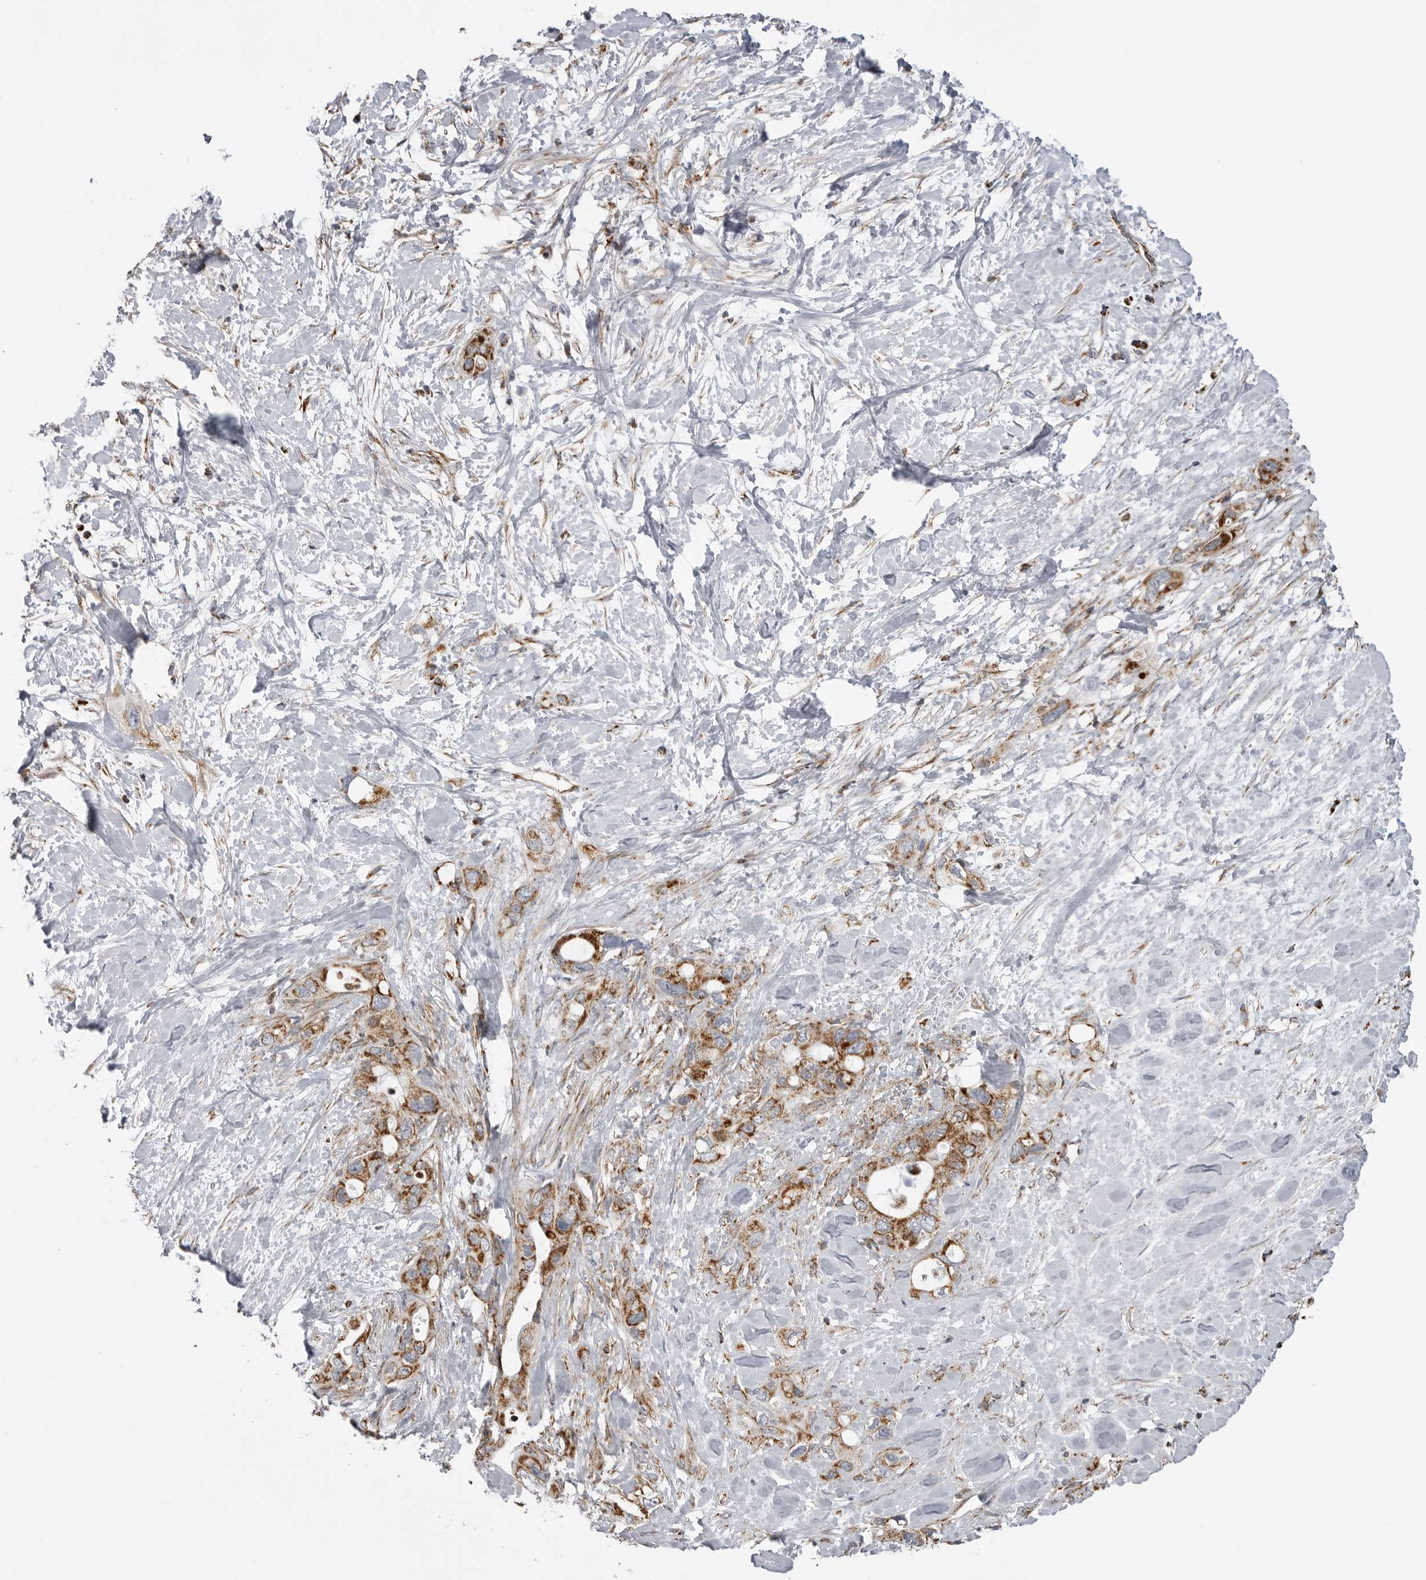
{"staining": {"intensity": "strong", "quantity": ">75%", "location": "cytoplasmic/membranous"}, "tissue": "pancreatic cancer", "cell_type": "Tumor cells", "image_type": "cancer", "snomed": [{"axis": "morphology", "description": "Adenocarcinoma, NOS"}, {"axis": "topography", "description": "Pancreas"}], "caption": "Protein expression analysis of human pancreatic cancer (adenocarcinoma) reveals strong cytoplasmic/membranous positivity in about >75% of tumor cells. The staining is performed using DAB (3,3'-diaminobenzidine) brown chromogen to label protein expression. The nuclei are counter-stained blue using hematoxylin.", "gene": "FH", "patient": {"sex": "female", "age": 56}}